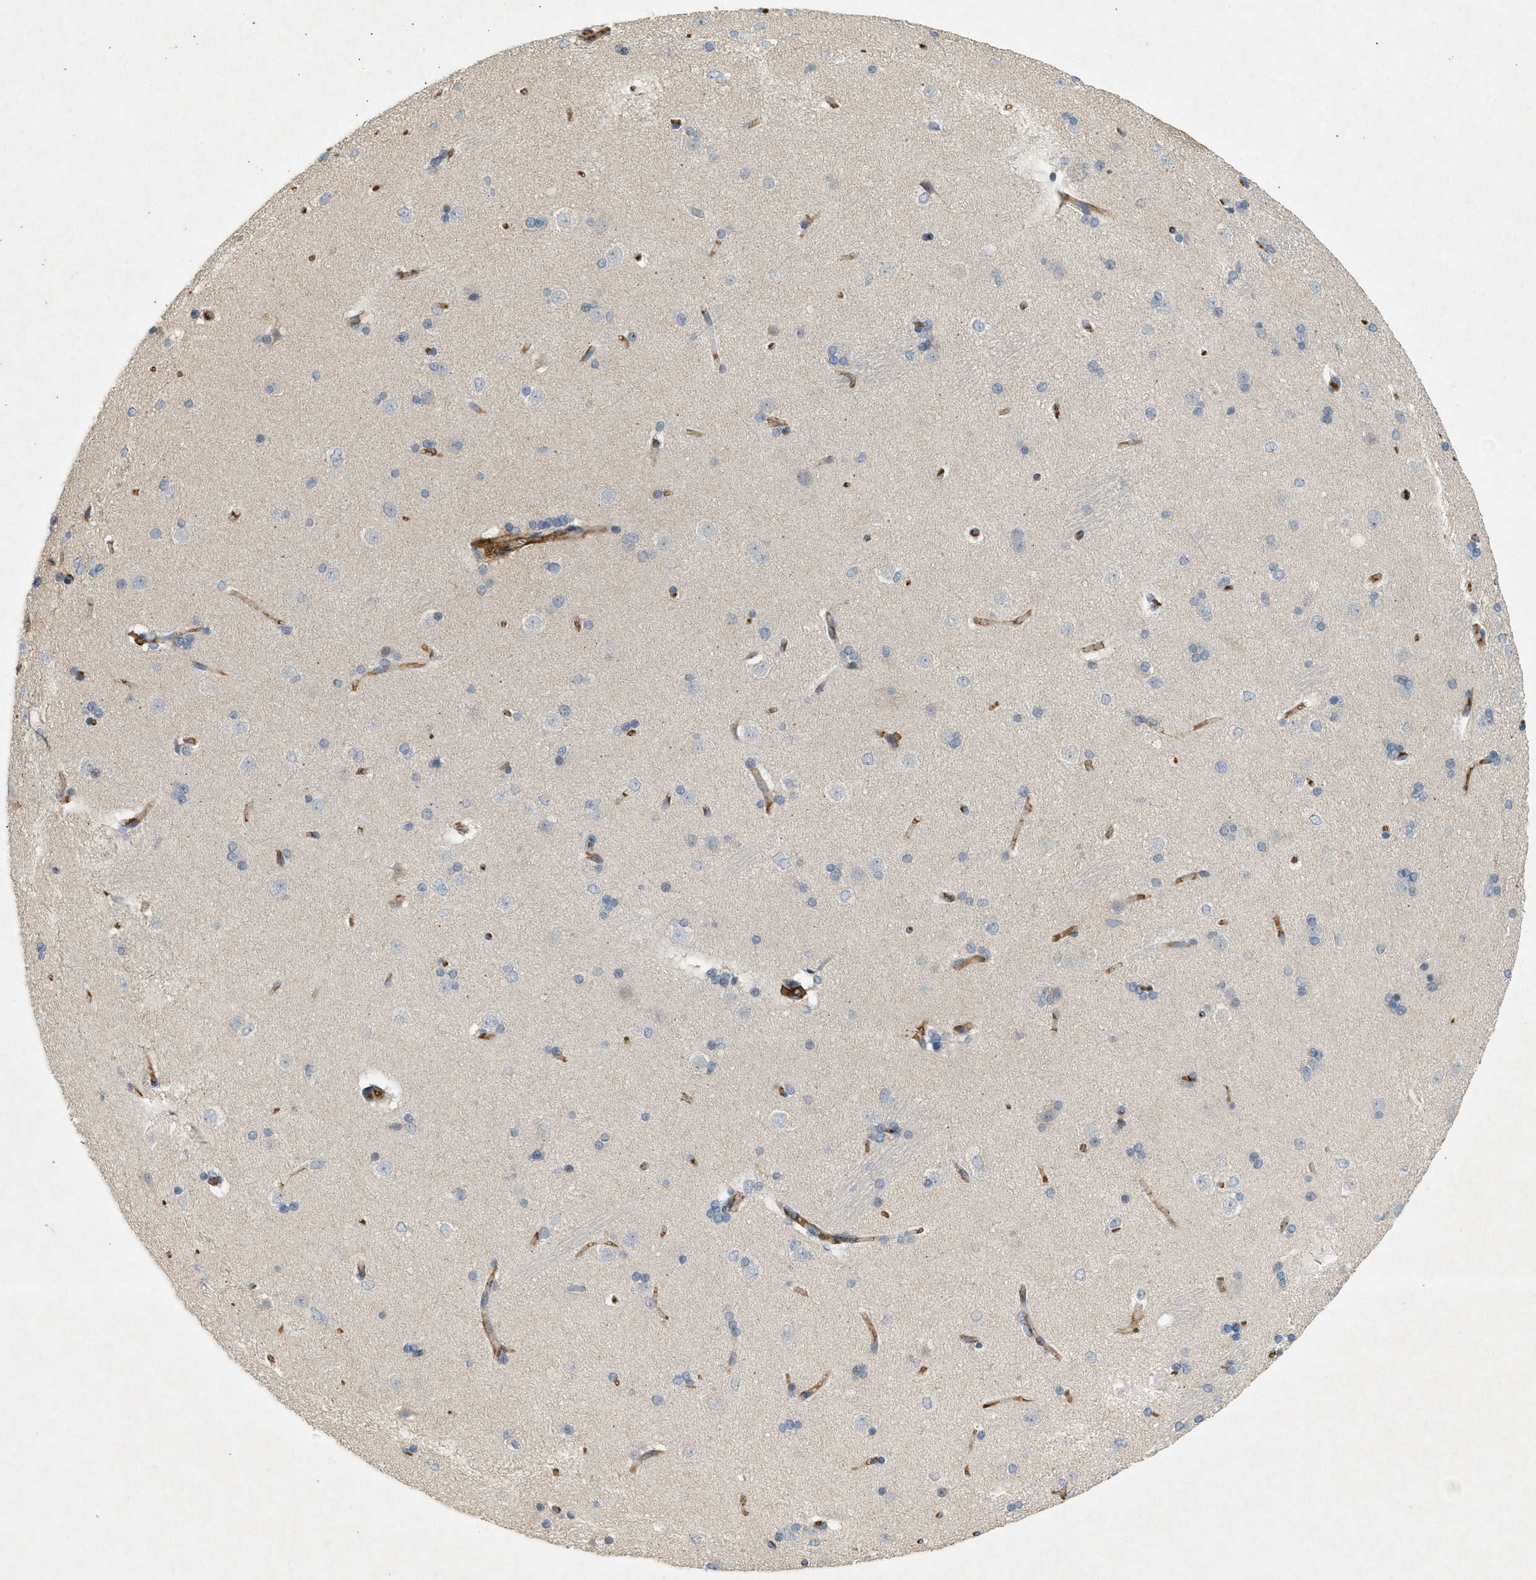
{"staining": {"intensity": "weak", "quantity": "<25%", "location": "cytoplasmic/membranous"}, "tissue": "caudate", "cell_type": "Glial cells", "image_type": "normal", "snomed": [{"axis": "morphology", "description": "Normal tissue, NOS"}, {"axis": "topography", "description": "Lateral ventricle wall"}], "caption": "High power microscopy image of an immunohistochemistry (IHC) histopathology image of unremarkable caudate, revealing no significant staining in glial cells. Brightfield microscopy of immunohistochemistry stained with DAB (brown) and hematoxylin (blue), captured at high magnification.", "gene": "F8", "patient": {"sex": "female", "age": 19}}